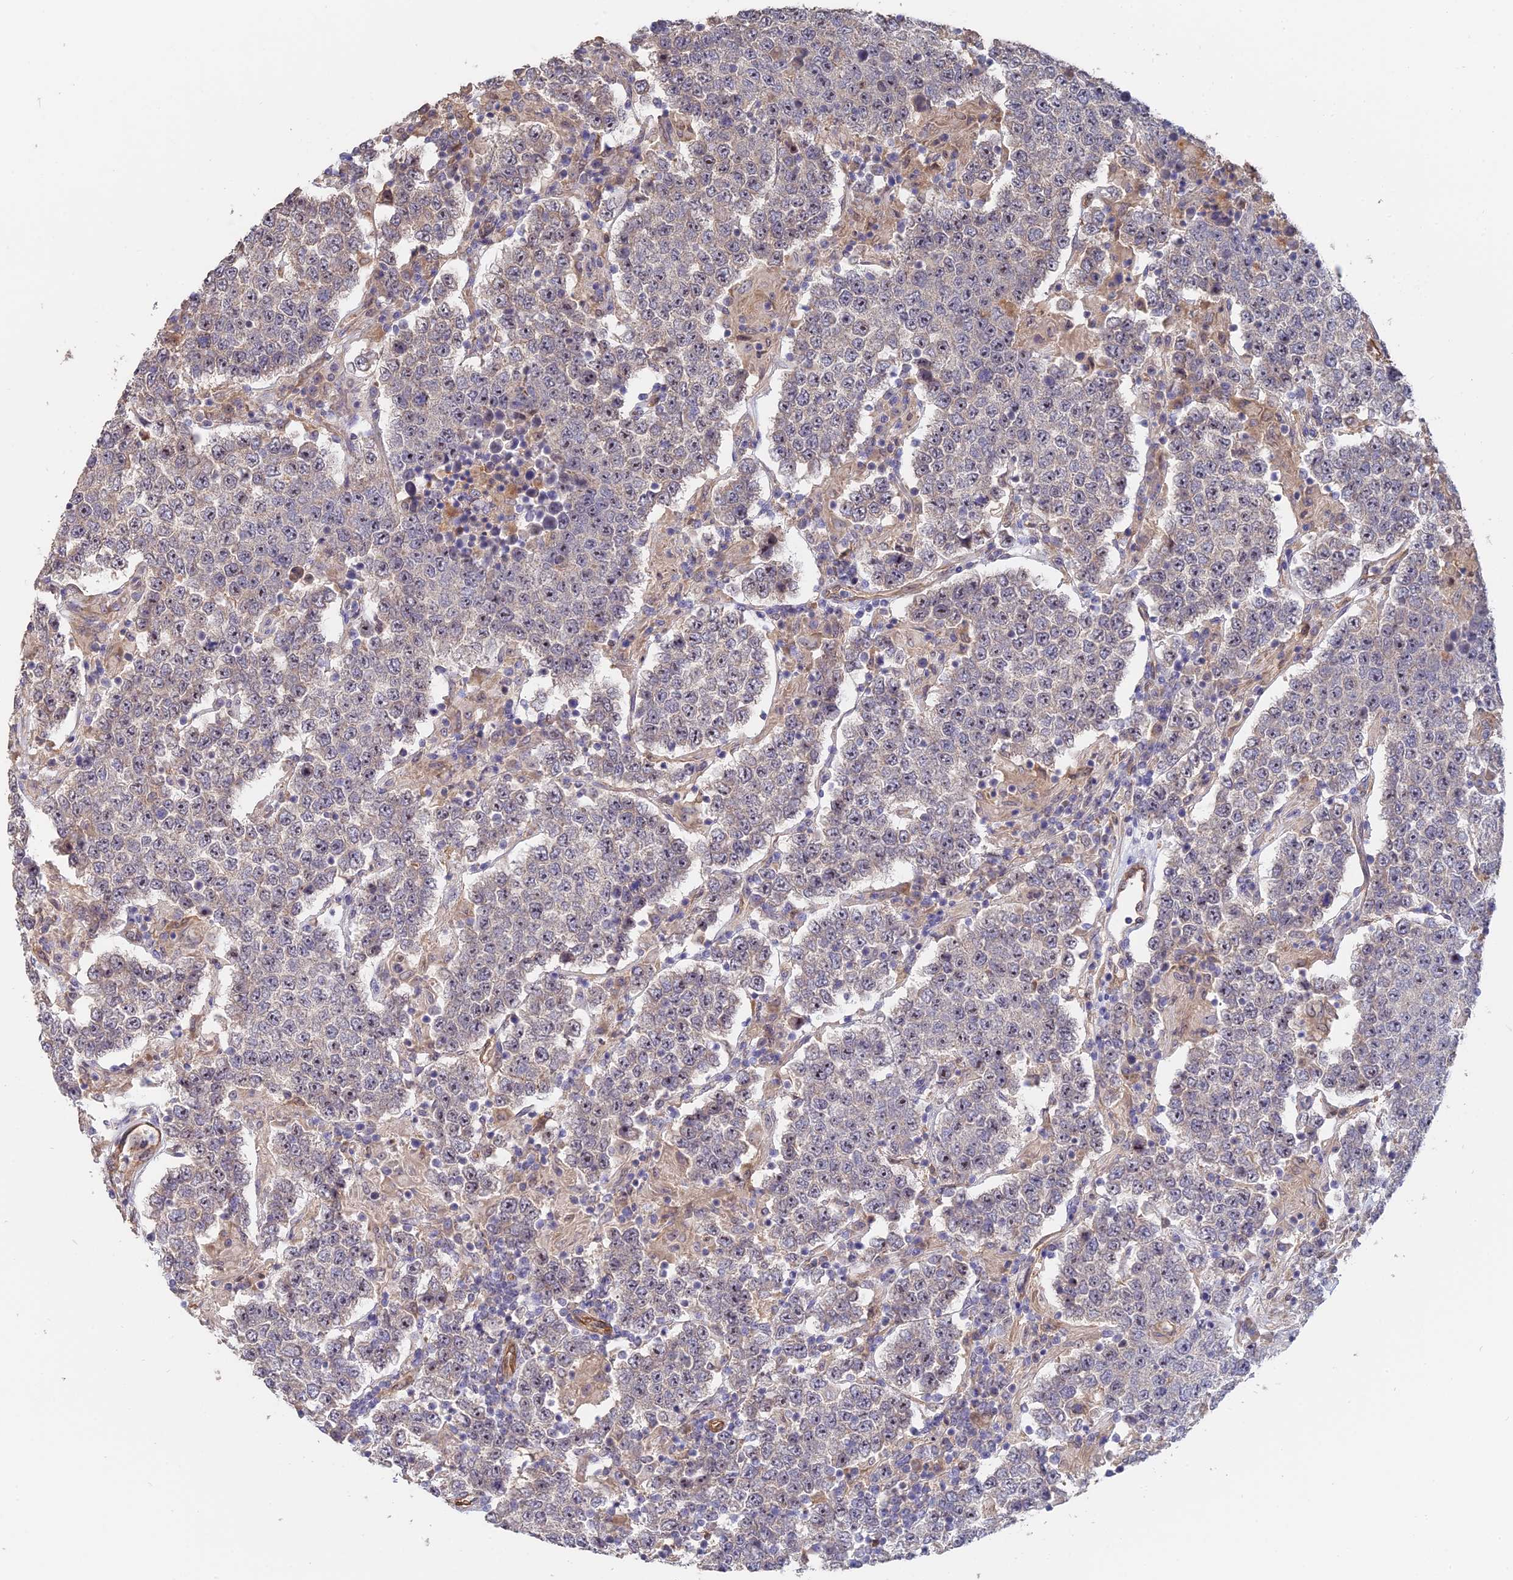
{"staining": {"intensity": "negative", "quantity": "none", "location": "none"}, "tissue": "testis cancer", "cell_type": "Tumor cells", "image_type": "cancer", "snomed": [{"axis": "morphology", "description": "Normal tissue, NOS"}, {"axis": "morphology", "description": "Urothelial carcinoma, High grade"}, {"axis": "morphology", "description": "Seminoma, NOS"}, {"axis": "morphology", "description": "Carcinoma, Embryonal, NOS"}, {"axis": "topography", "description": "Urinary bladder"}, {"axis": "topography", "description": "Testis"}], "caption": "Tumor cells are negative for protein expression in human embryonal carcinoma (testis).", "gene": "SAC3D1", "patient": {"sex": "male", "age": 41}}